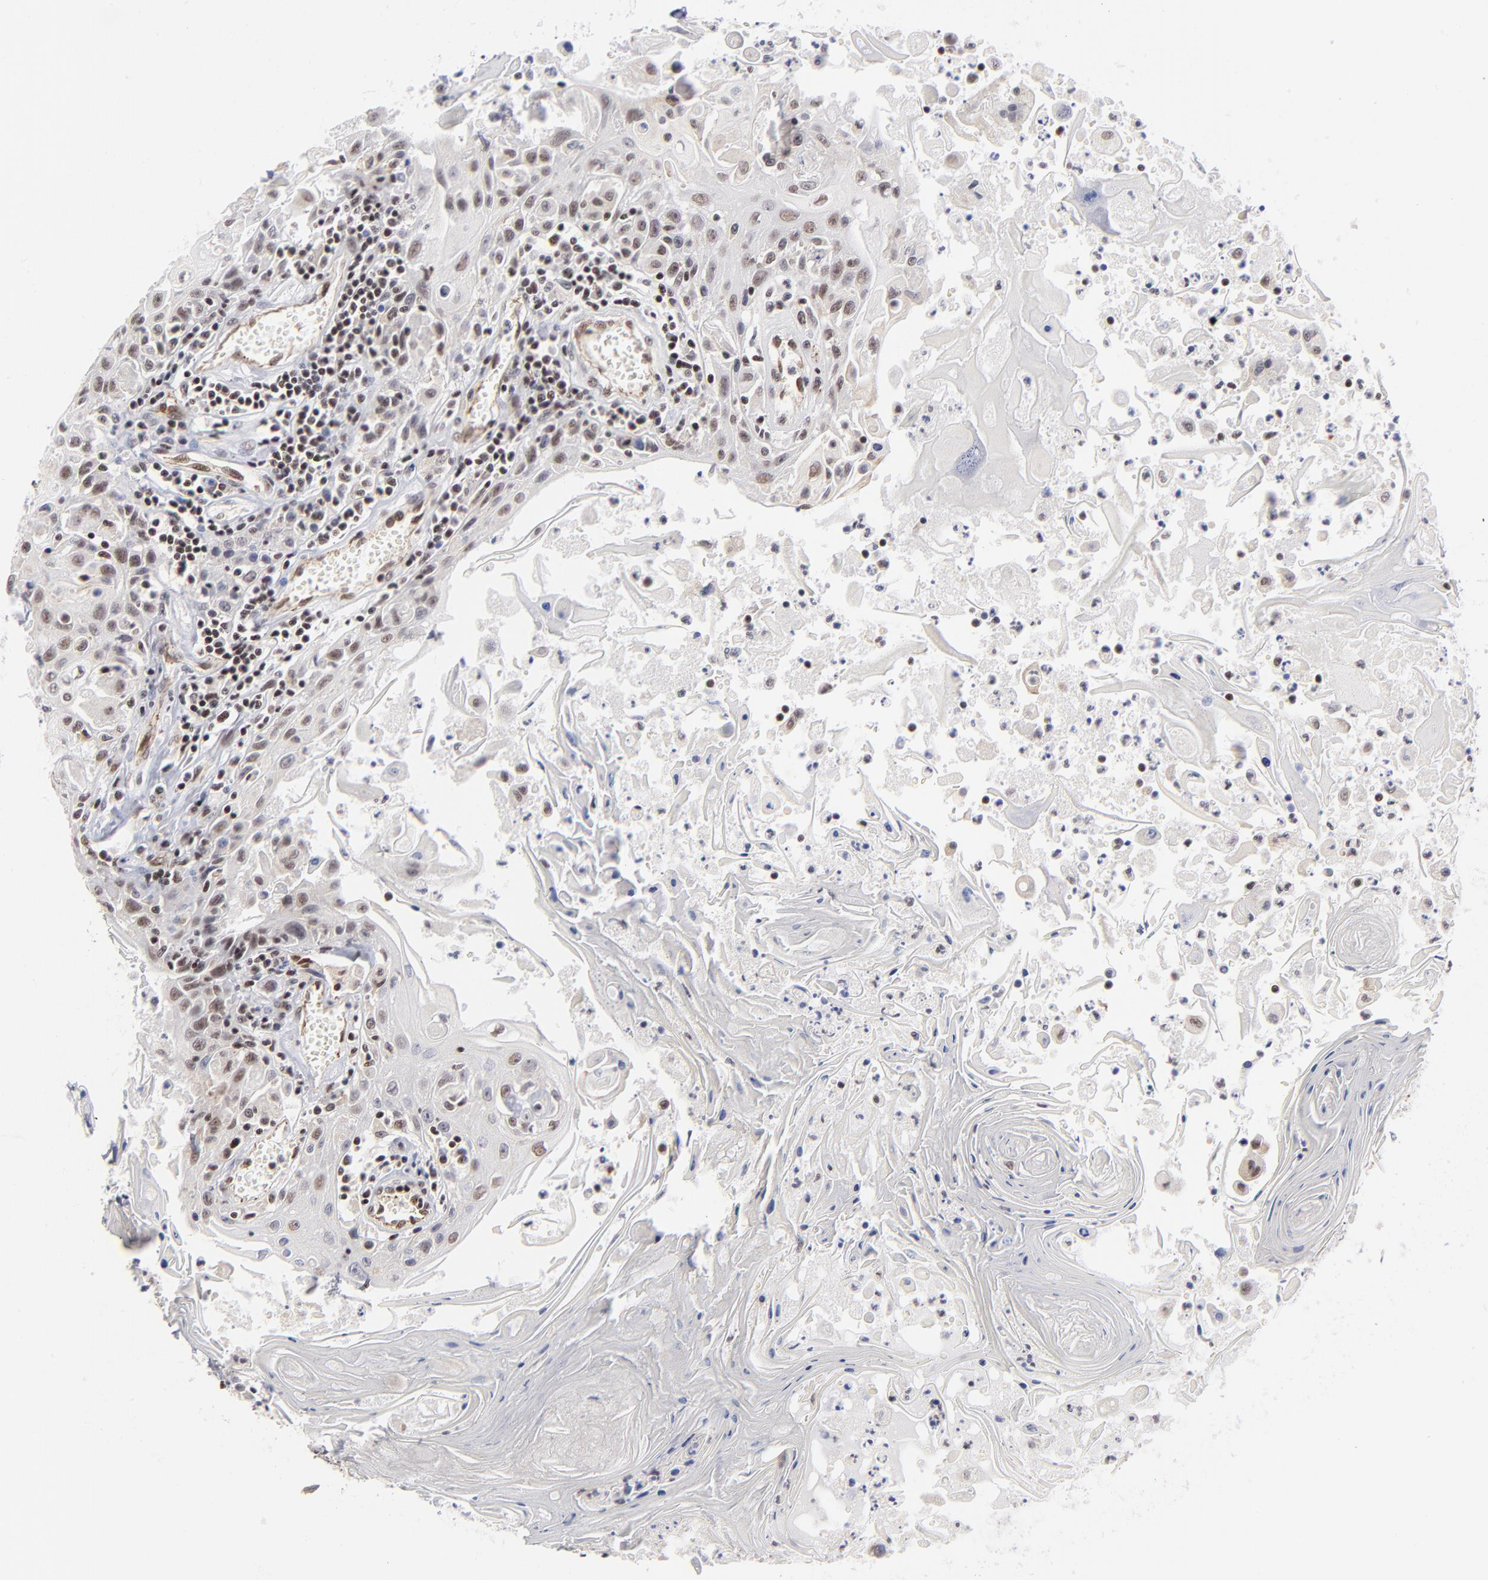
{"staining": {"intensity": "weak", "quantity": "25%-75%", "location": "nuclear"}, "tissue": "head and neck cancer", "cell_type": "Tumor cells", "image_type": "cancer", "snomed": [{"axis": "morphology", "description": "Squamous cell carcinoma, NOS"}, {"axis": "topography", "description": "Oral tissue"}, {"axis": "topography", "description": "Head-Neck"}], "caption": "Immunohistochemical staining of human squamous cell carcinoma (head and neck) shows low levels of weak nuclear protein staining in about 25%-75% of tumor cells.", "gene": "GABPA", "patient": {"sex": "female", "age": 76}}